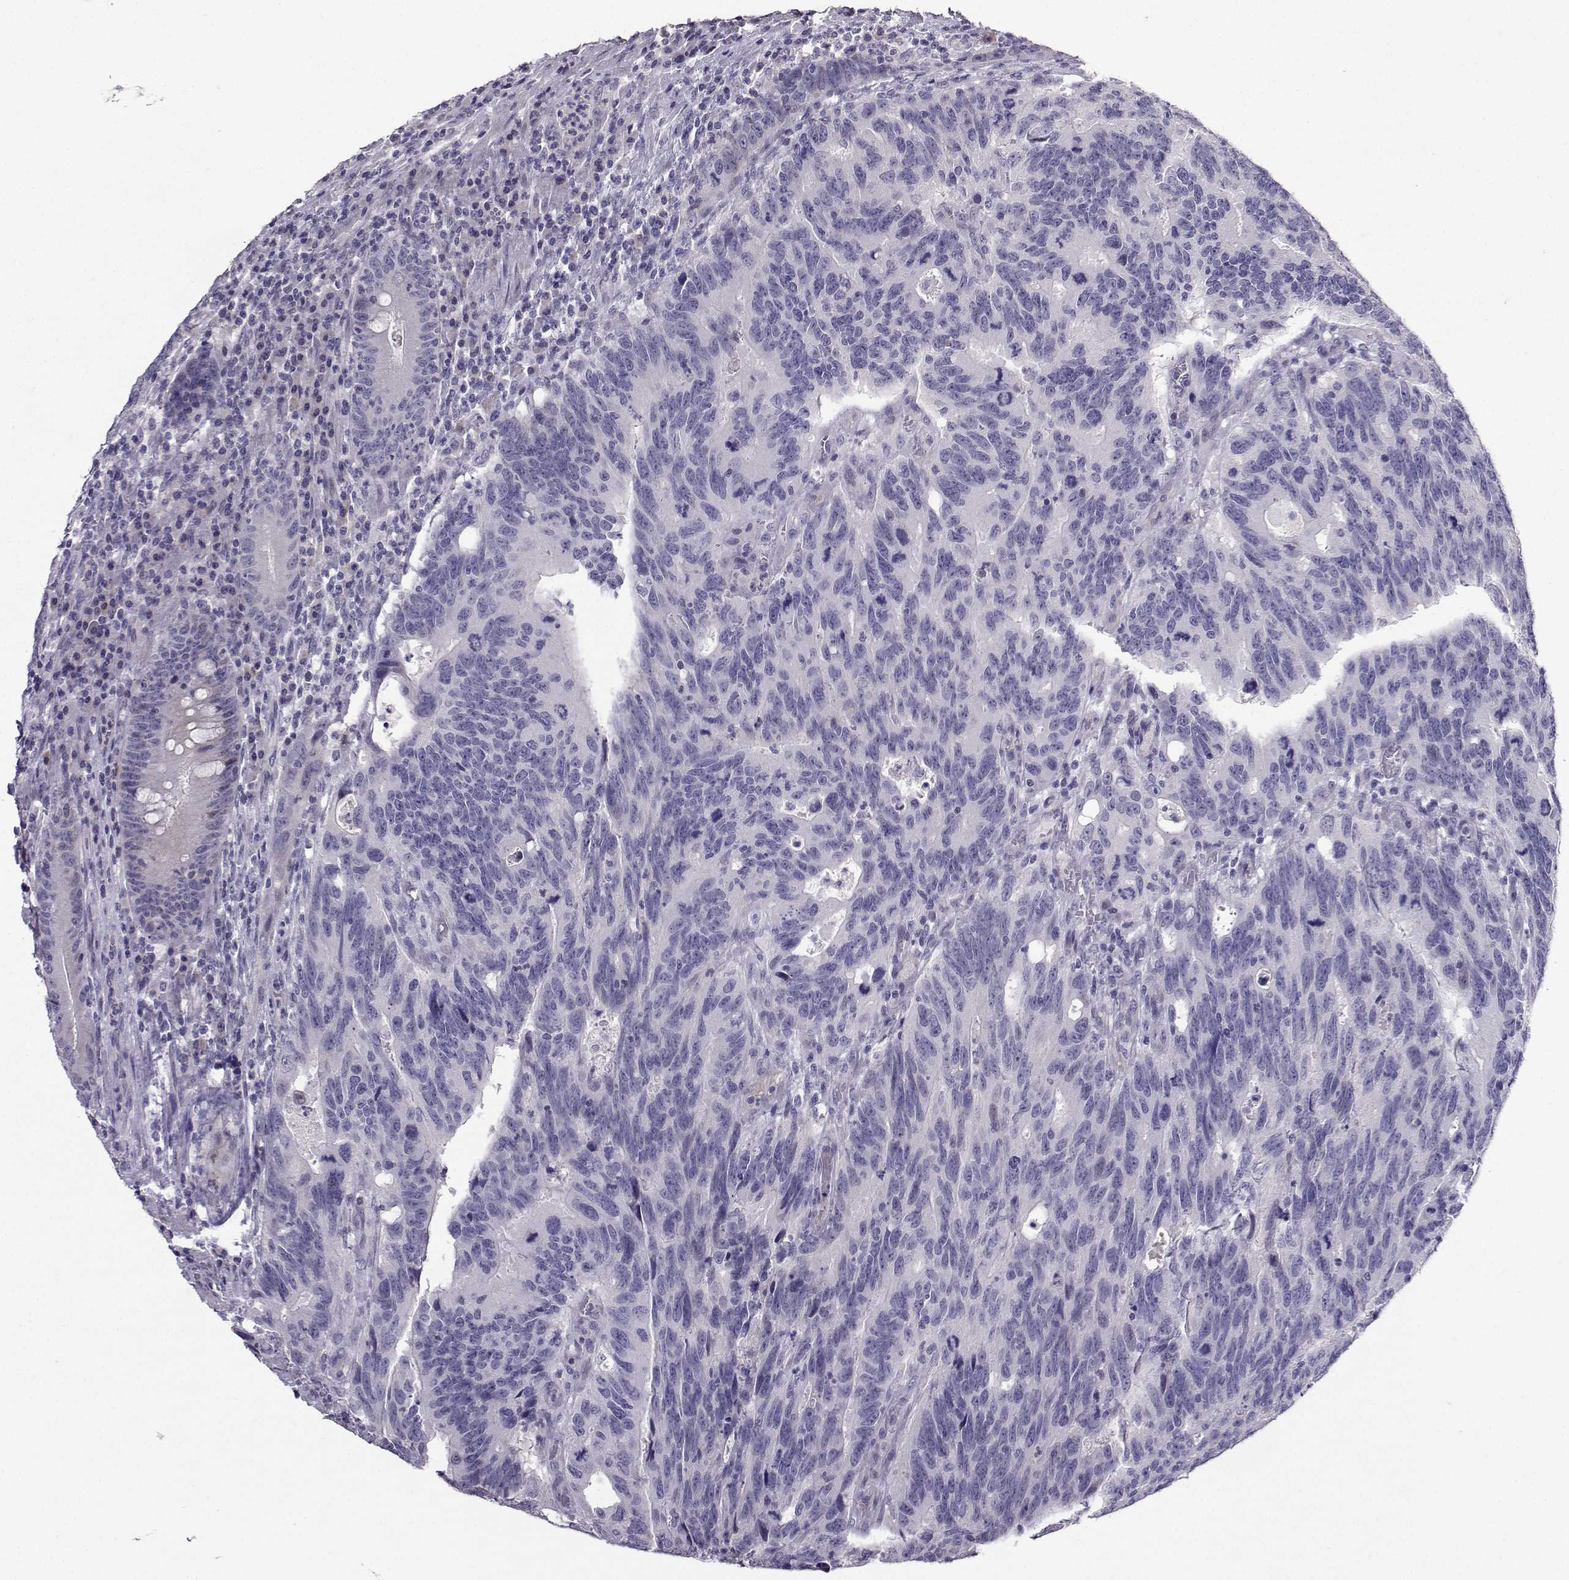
{"staining": {"intensity": "negative", "quantity": "none", "location": "none"}, "tissue": "colorectal cancer", "cell_type": "Tumor cells", "image_type": "cancer", "snomed": [{"axis": "morphology", "description": "Adenocarcinoma, NOS"}, {"axis": "topography", "description": "Colon"}], "caption": "IHC image of human colorectal cancer stained for a protein (brown), which exhibits no expression in tumor cells. The staining was performed using DAB (3,3'-diaminobenzidine) to visualize the protein expression in brown, while the nuclei were stained in blue with hematoxylin (Magnification: 20x).", "gene": "CARTPT", "patient": {"sex": "female", "age": 77}}